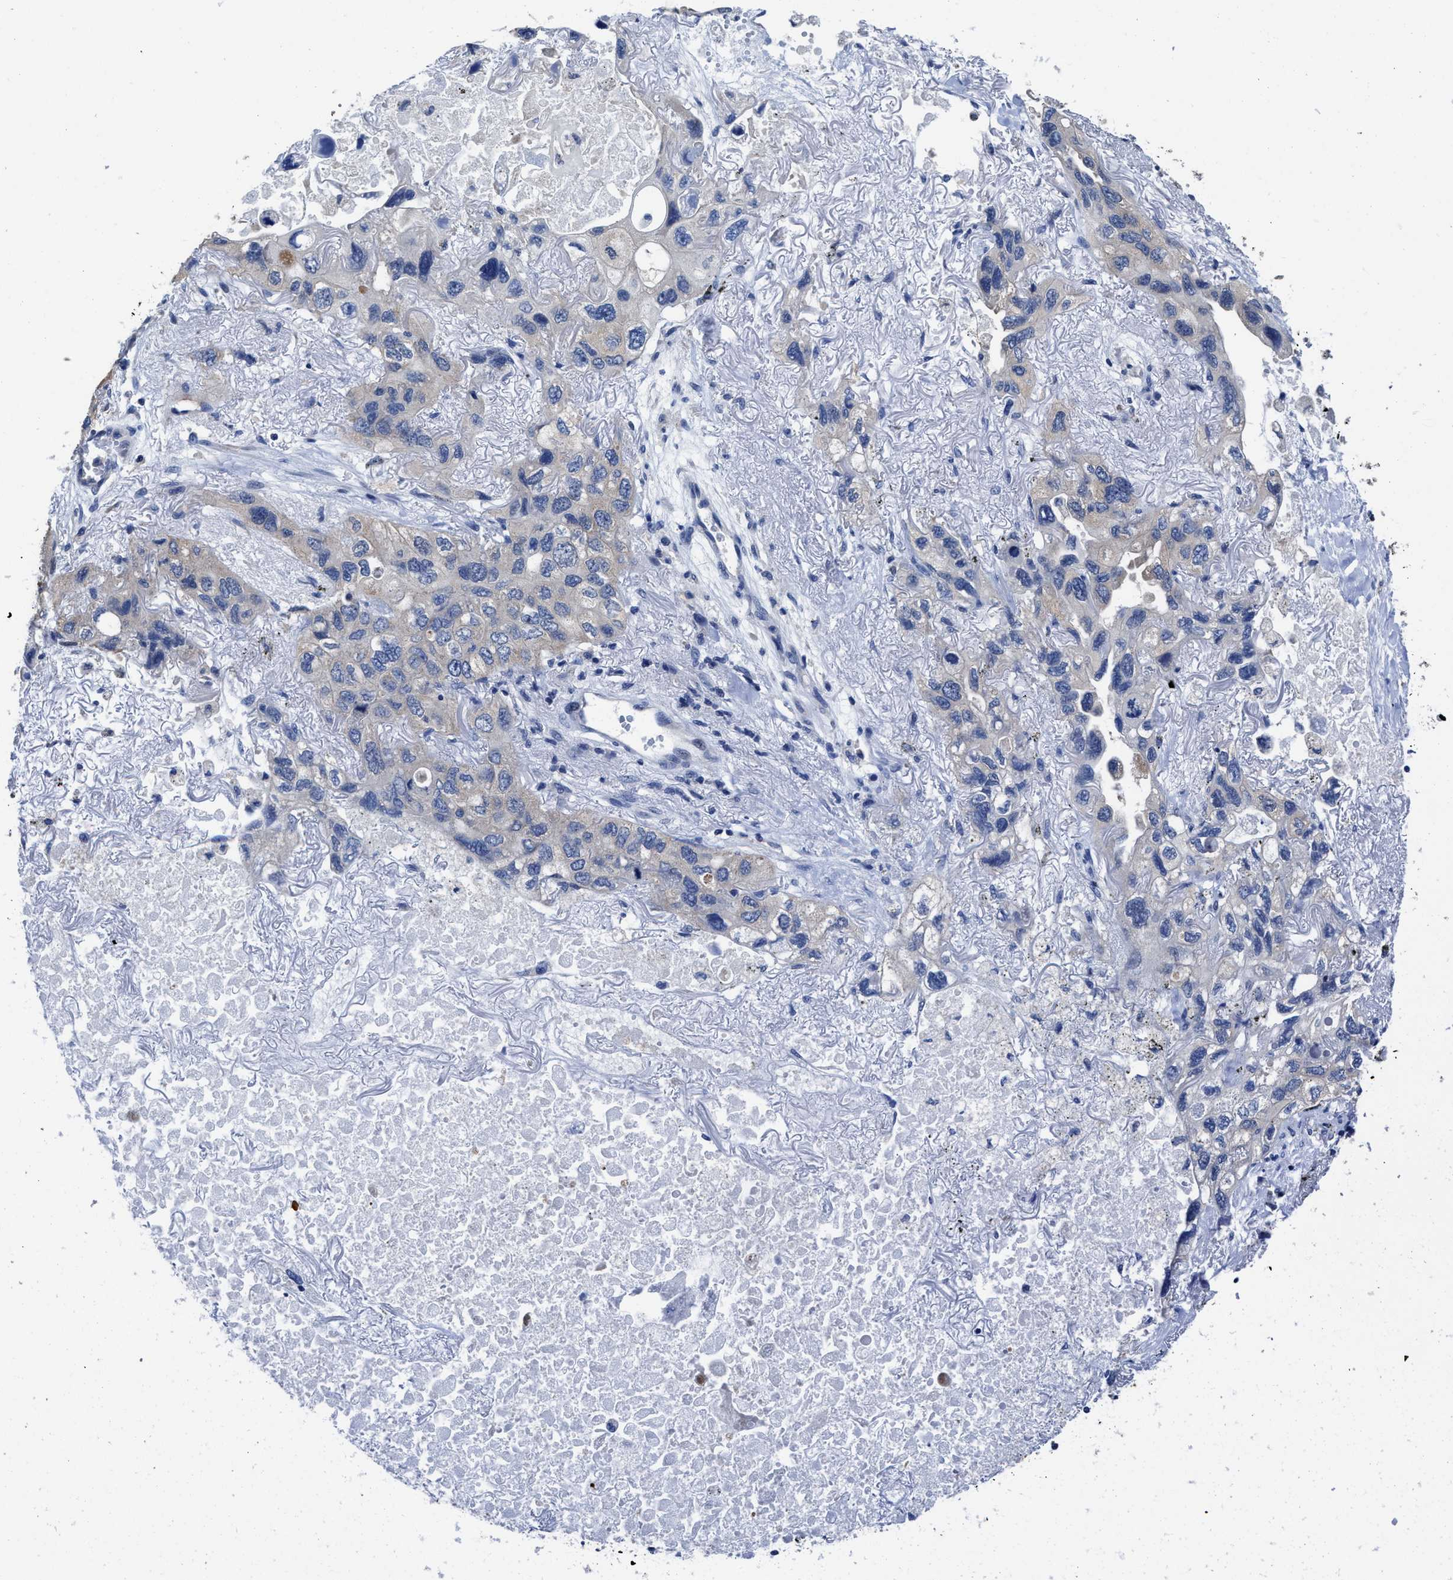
{"staining": {"intensity": "weak", "quantity": "<25%", "location": "cytoplasmic/membranous"}, "tissue": "lung cancer", "cell_type": "Tumor cells", "image_type": "cancer", "snomed": [{"axis": "morphology", "description": "Squamous cell carcinoma, NOS"}, {"axis": "topography", "description": "Lung"}], "caption": "Immunohistochemistry (IHC) of lung squamous cell carcinoma reveals no staining in tumor cells.", "gene": "HOOK1", "patient": {"sex": "female", "age": 73}}